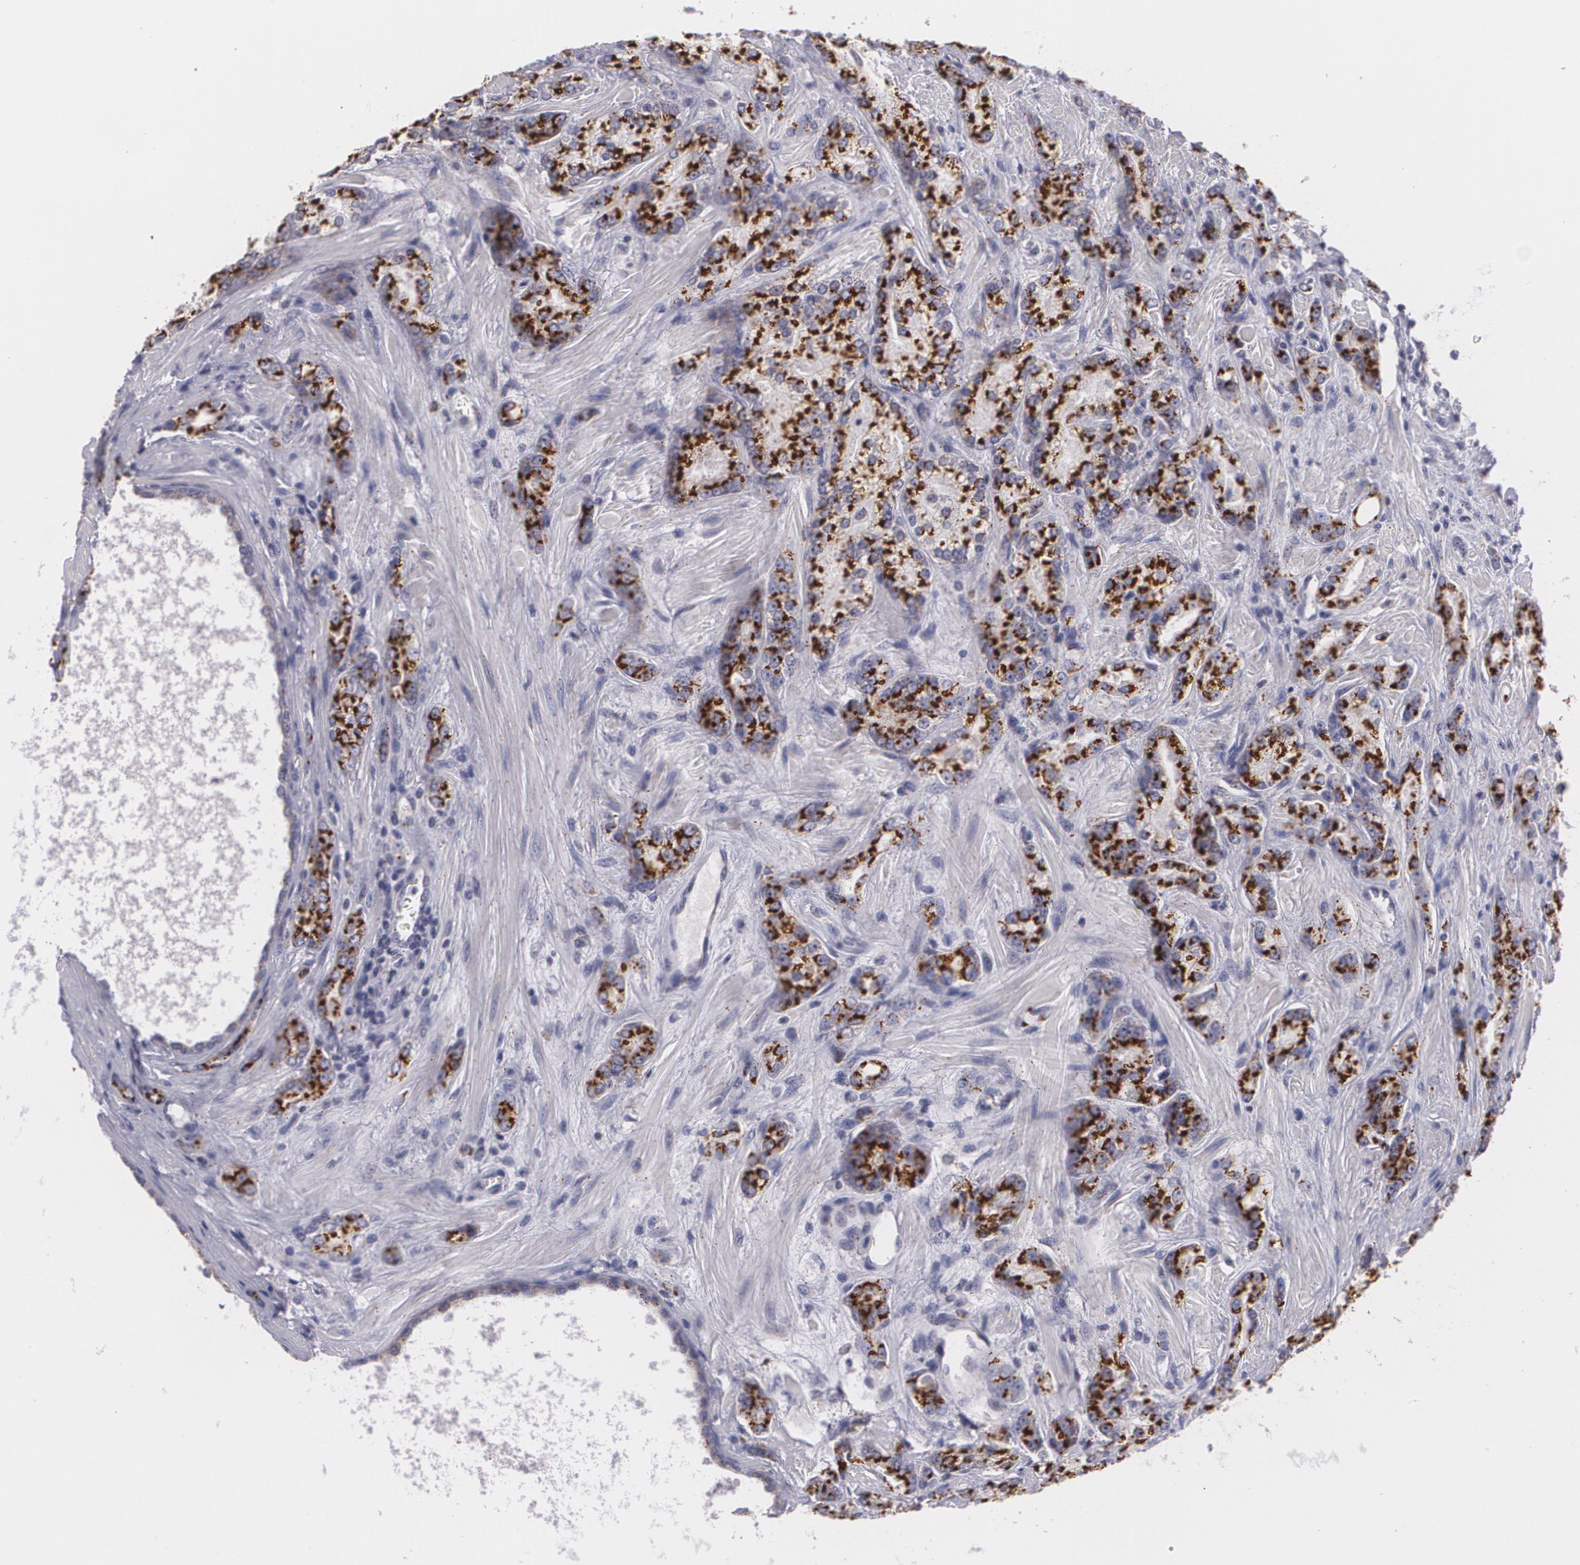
{"staining": {"intensity": "strong", "quantity": ">75%", "location": "cytoplasmic/membranous"}, "tissue": "prostate cancer", "cell_type": "Tumor cells", "image_type": "cancer", "snomed": [{"axis": "morphology", "description": "Adenocarcinoma, High grade"}, {"axis": "topography", "description": "Prostate"}], "caption": "Immunohistochemistry (IHC) photomicrograph of neoplastic tissue: prostate adenocarcinoma (high-grade) stained using immunohistochemistry reveals high levels of strong protein expression localized specifically in the cytoplasmic/membranous of tumor cells, appearing as a cytoplasmic/membranous brown color.", "gene": "CILK1", "patient": {"sex": "male", "age": 71}}